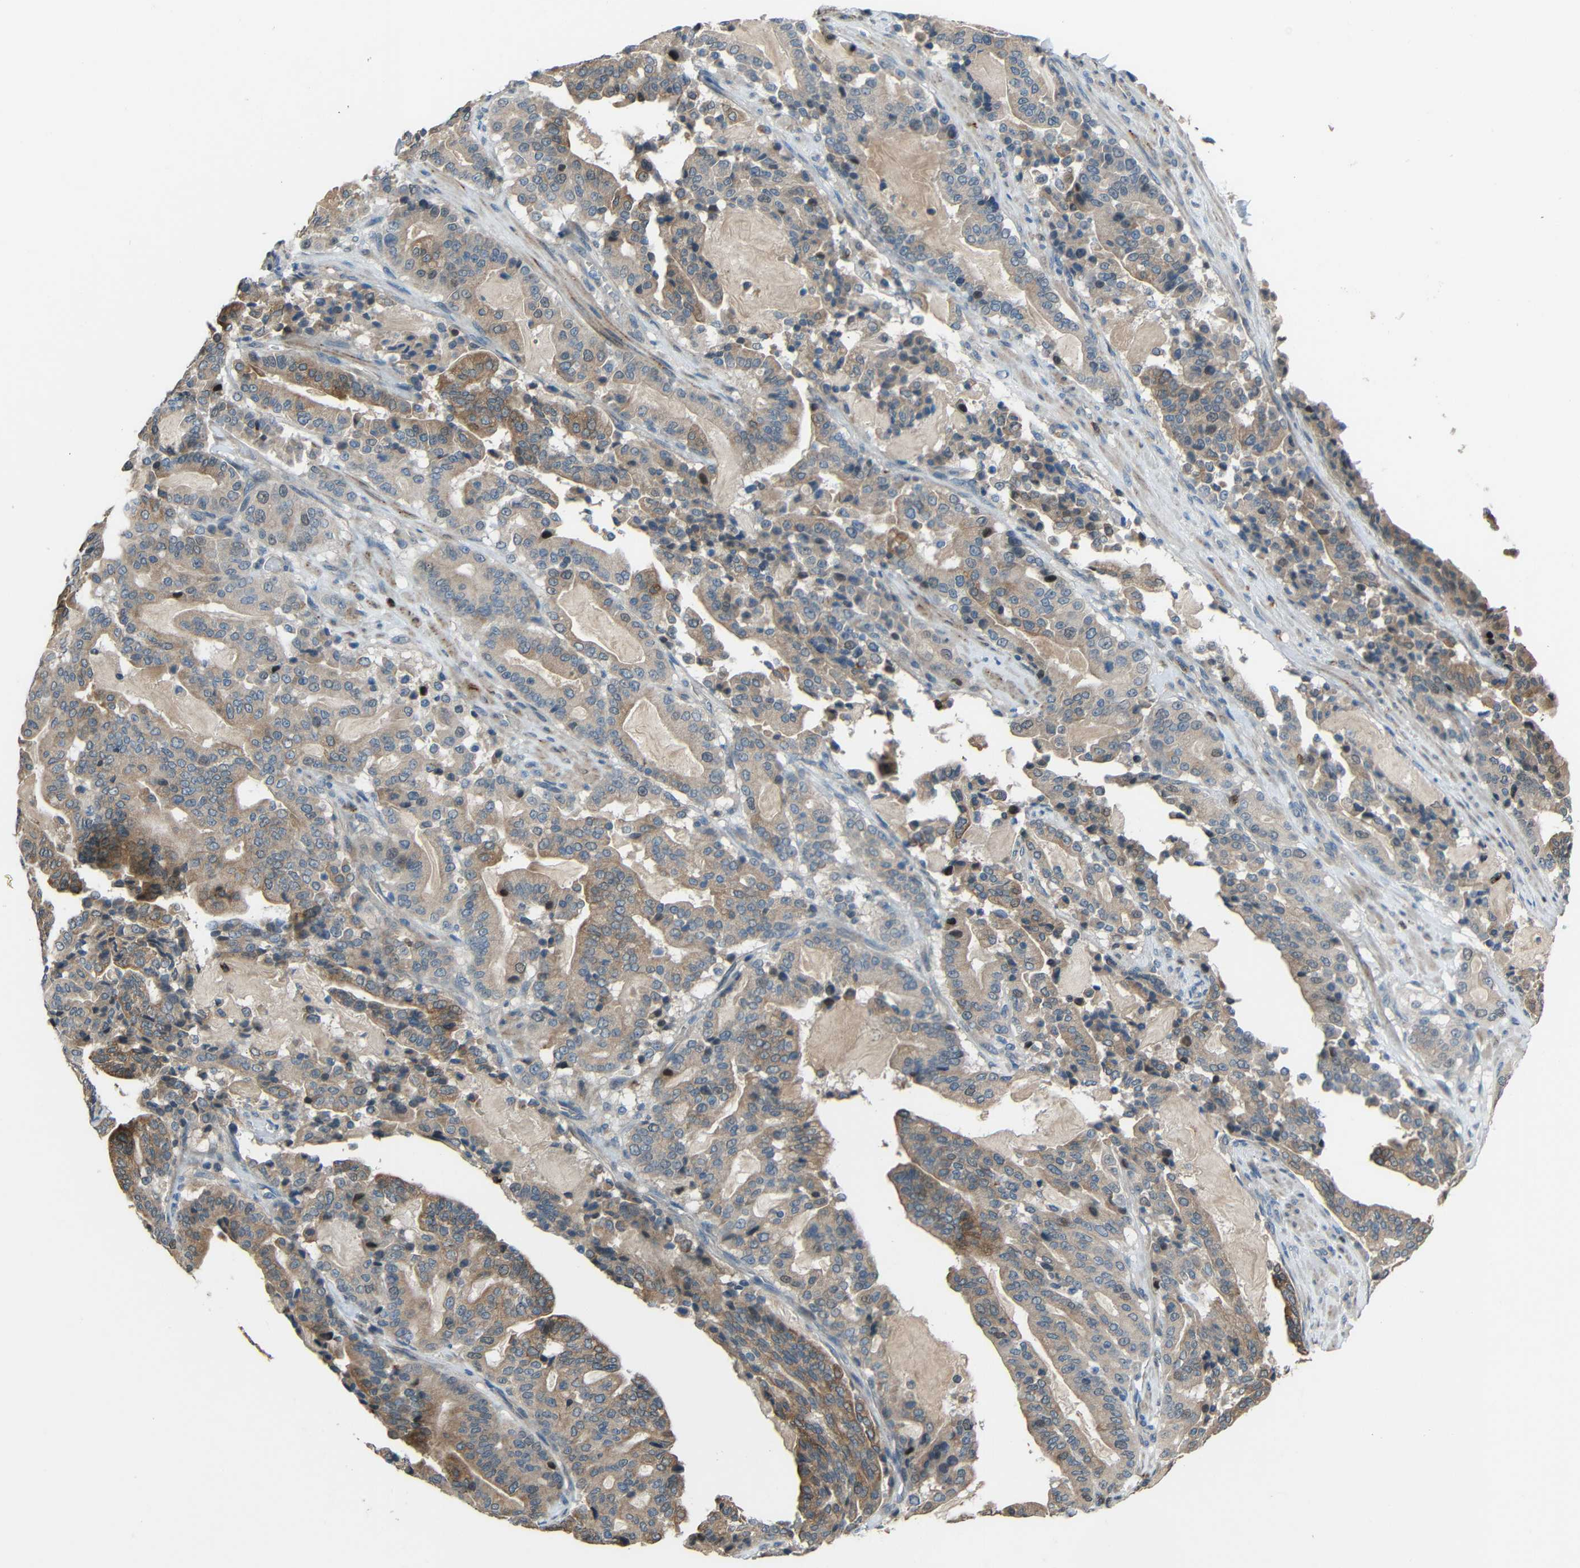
{"staining": {"intensity": "moderate", "quantity": "25%-75%", "location": "cytoplasmic/membranous"}, "tissue": "pancreatic cancer", "cell_type": "Tumor cells", "image_type": "cancer", "snomed": [{"axis": "morphology", "description": "Adenocarcinoma, NOS"}, {"axis": "topography", "description": "Pancreas"}], "caption": "An image showing moderate cytoplasmic/membranous expression in approximately 25%-75% of tumor cells in adenocarcinoma (pancreatic), as visualized by brown immunohistochemical staining.", "gene": "STBD1", "patient": {"sex": "male", "age": 63}}